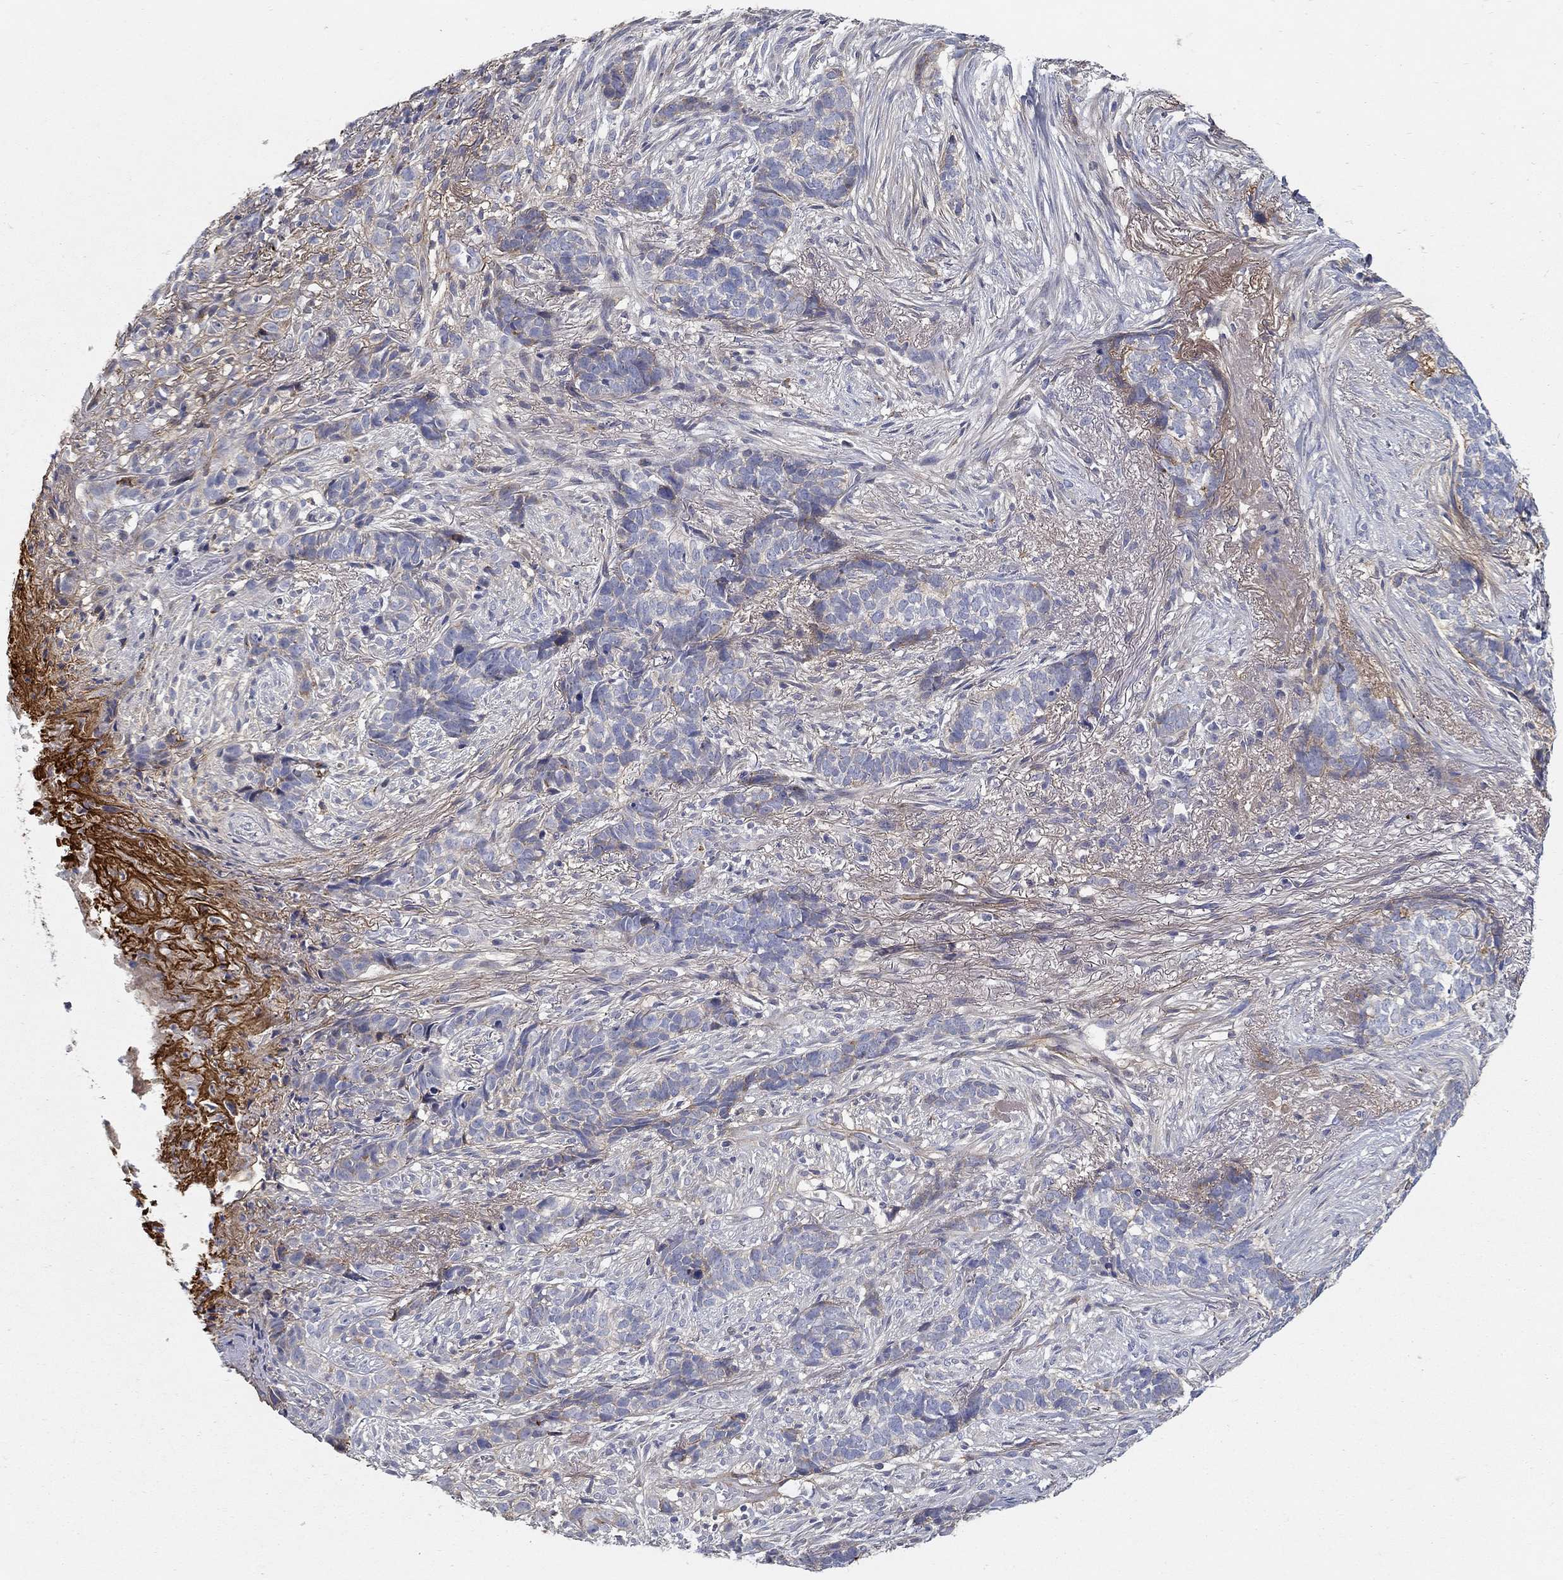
{"staining": {"intensity": "negative", "quantity": "none", "location": "none"}, "tissue": "skin cancer", "cell_type": "Tumor cells", "image_type": "cancer", "snomed": [{"axis": "morphology", "description": "Basal cell carcinoma"}, {"axis": "topography", "description": "Skin"}], "caption": "The IHC micrograph has no significant expression in tumor cells of skin cancer tissue.", "gene": "TGFBI", "patient": {"sex": "female", "age": 69}}